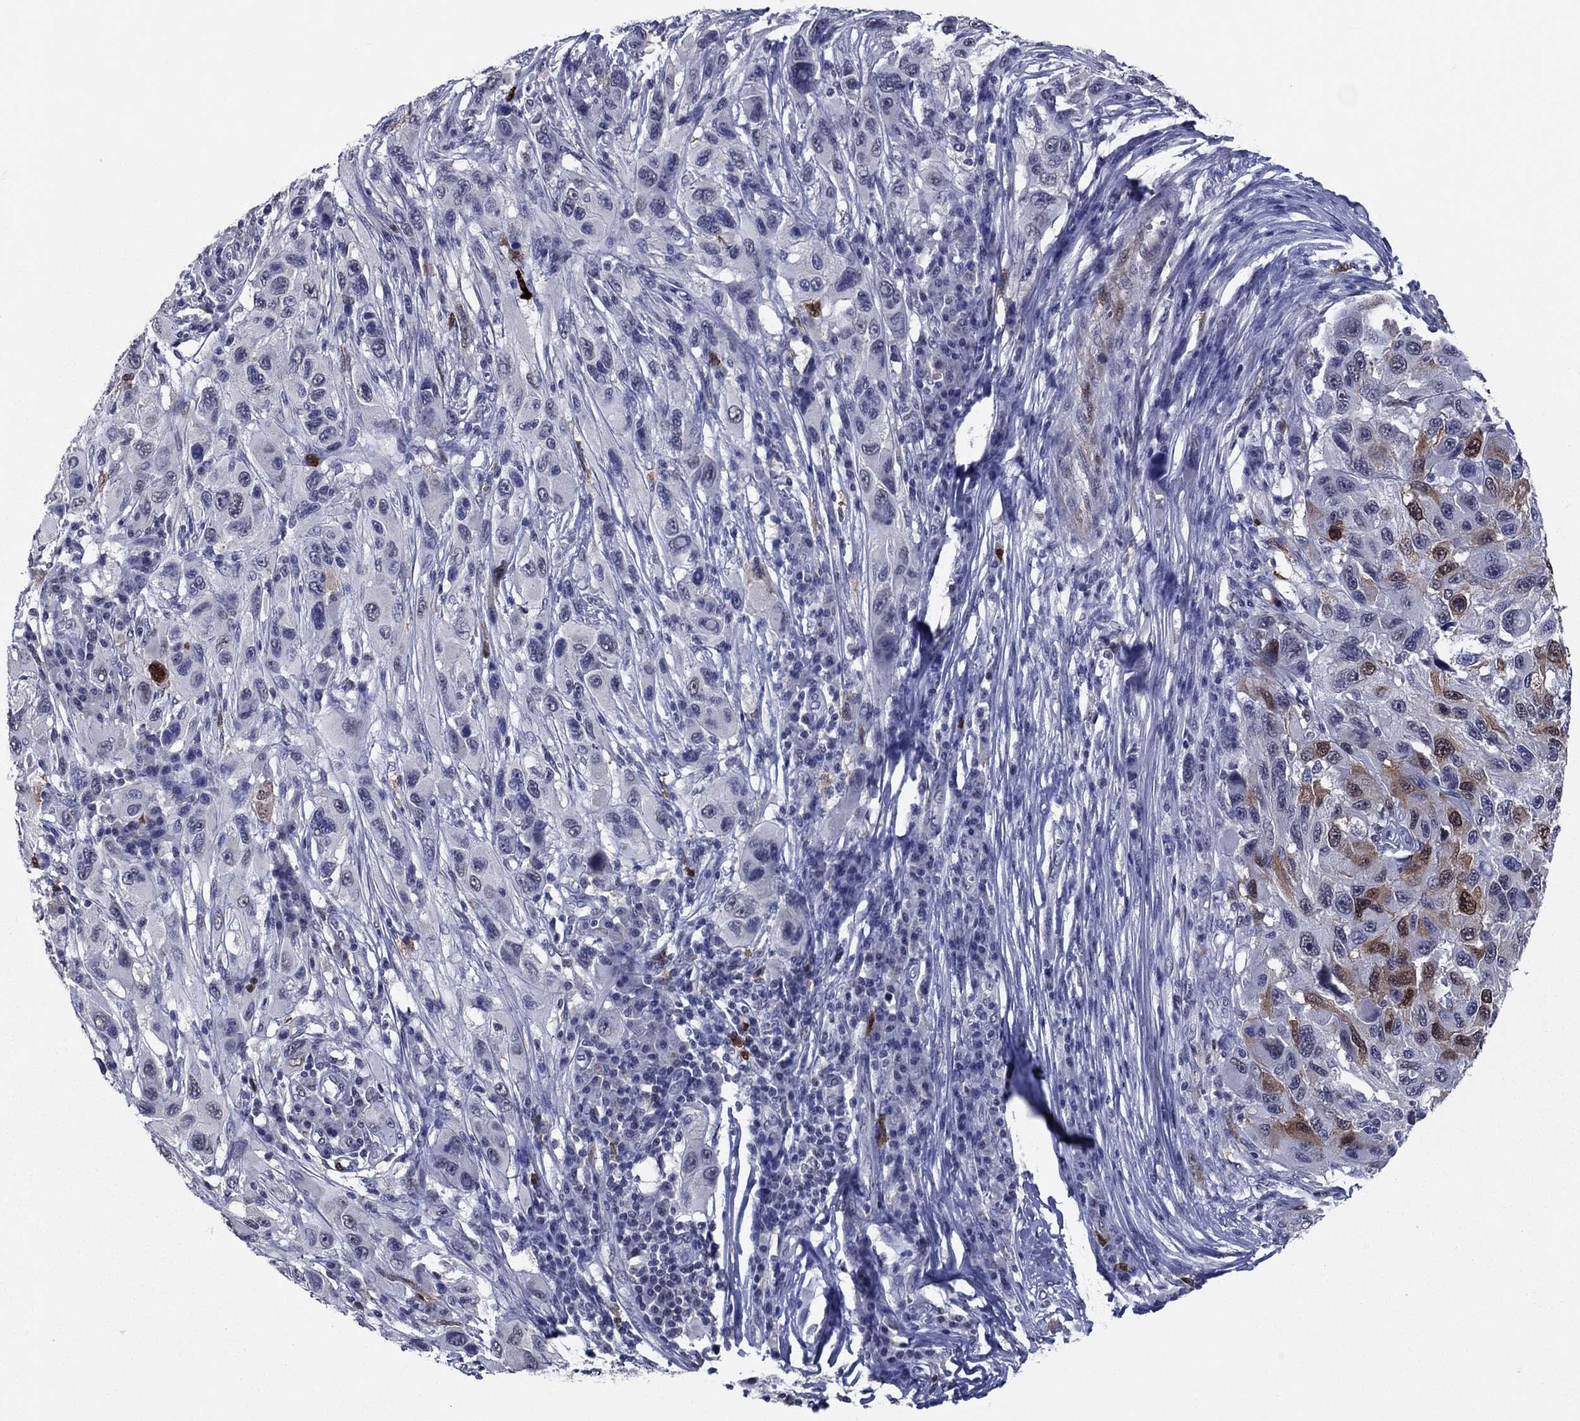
{"staining": {"intensity": "moderate", "quantity": "<25%", "location": "cytoplasmic/membranous,nuclear"}, "tissue": "melanoma", "cell_type": "Tumor cells", "image_type": "cancer", "snomed": [{"axis": "morphology", "description": "Malignant melanoma, NOS"}, {"axis": "topography", "description": "Skin"}], "caption": "Protein staining of malignant melanoma tissue reveals moderate cytoplasmic/membranous and nuclear staining in about <25% of tumor cells. Using DAB (3,3'-diaminobenzidine) (brown) and hematoxylin (blue) stains, captured at high magnification using brightfield microscopy.", "gene": "TYMS", "patient": {"sex": "male", "age": 53}}